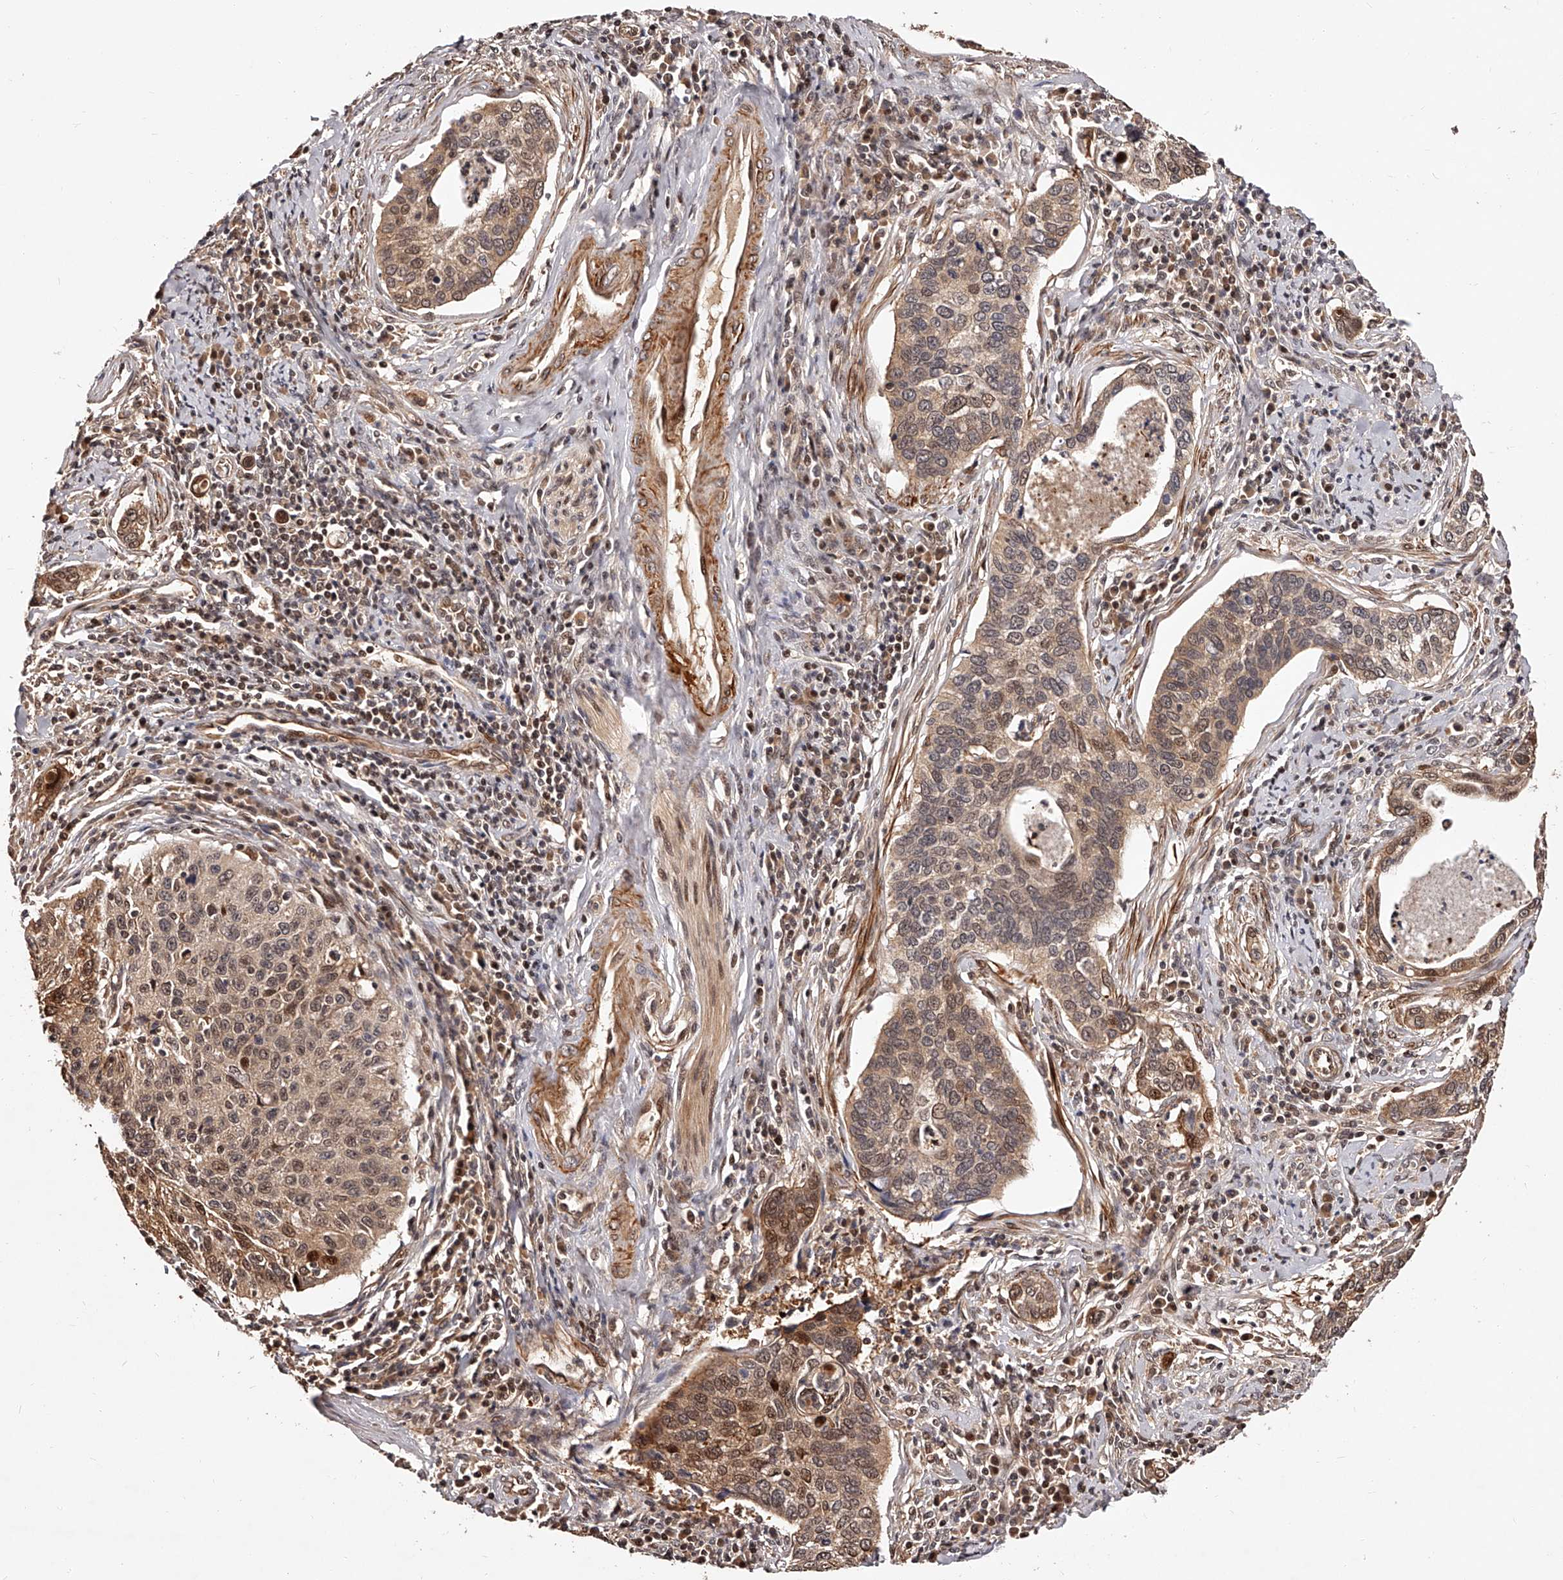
{"staining": {"intensity": "moderate", "quantity": ">75%", "location": "cytoplasmic/membranous,nuclear"}, "tissue": "cervical cancer", "cell_type": "Tumor cells", "image_type": "cancer", "snomed": [{"axis": "morphology", "description": "Squamous cell carcinoma, NOS"}, {"axis": "topography", "description": "Cervix"}], "caption": "Brown immunohistochemical staining in human cervical cancer (squamous cell carcinoma) exhibits moderate cytoplasmic/membranous and nuclear expression in approximately >75% of tumor cells.", "gene": "CUL7", "patient": {"sex": "female", "age": 53}}